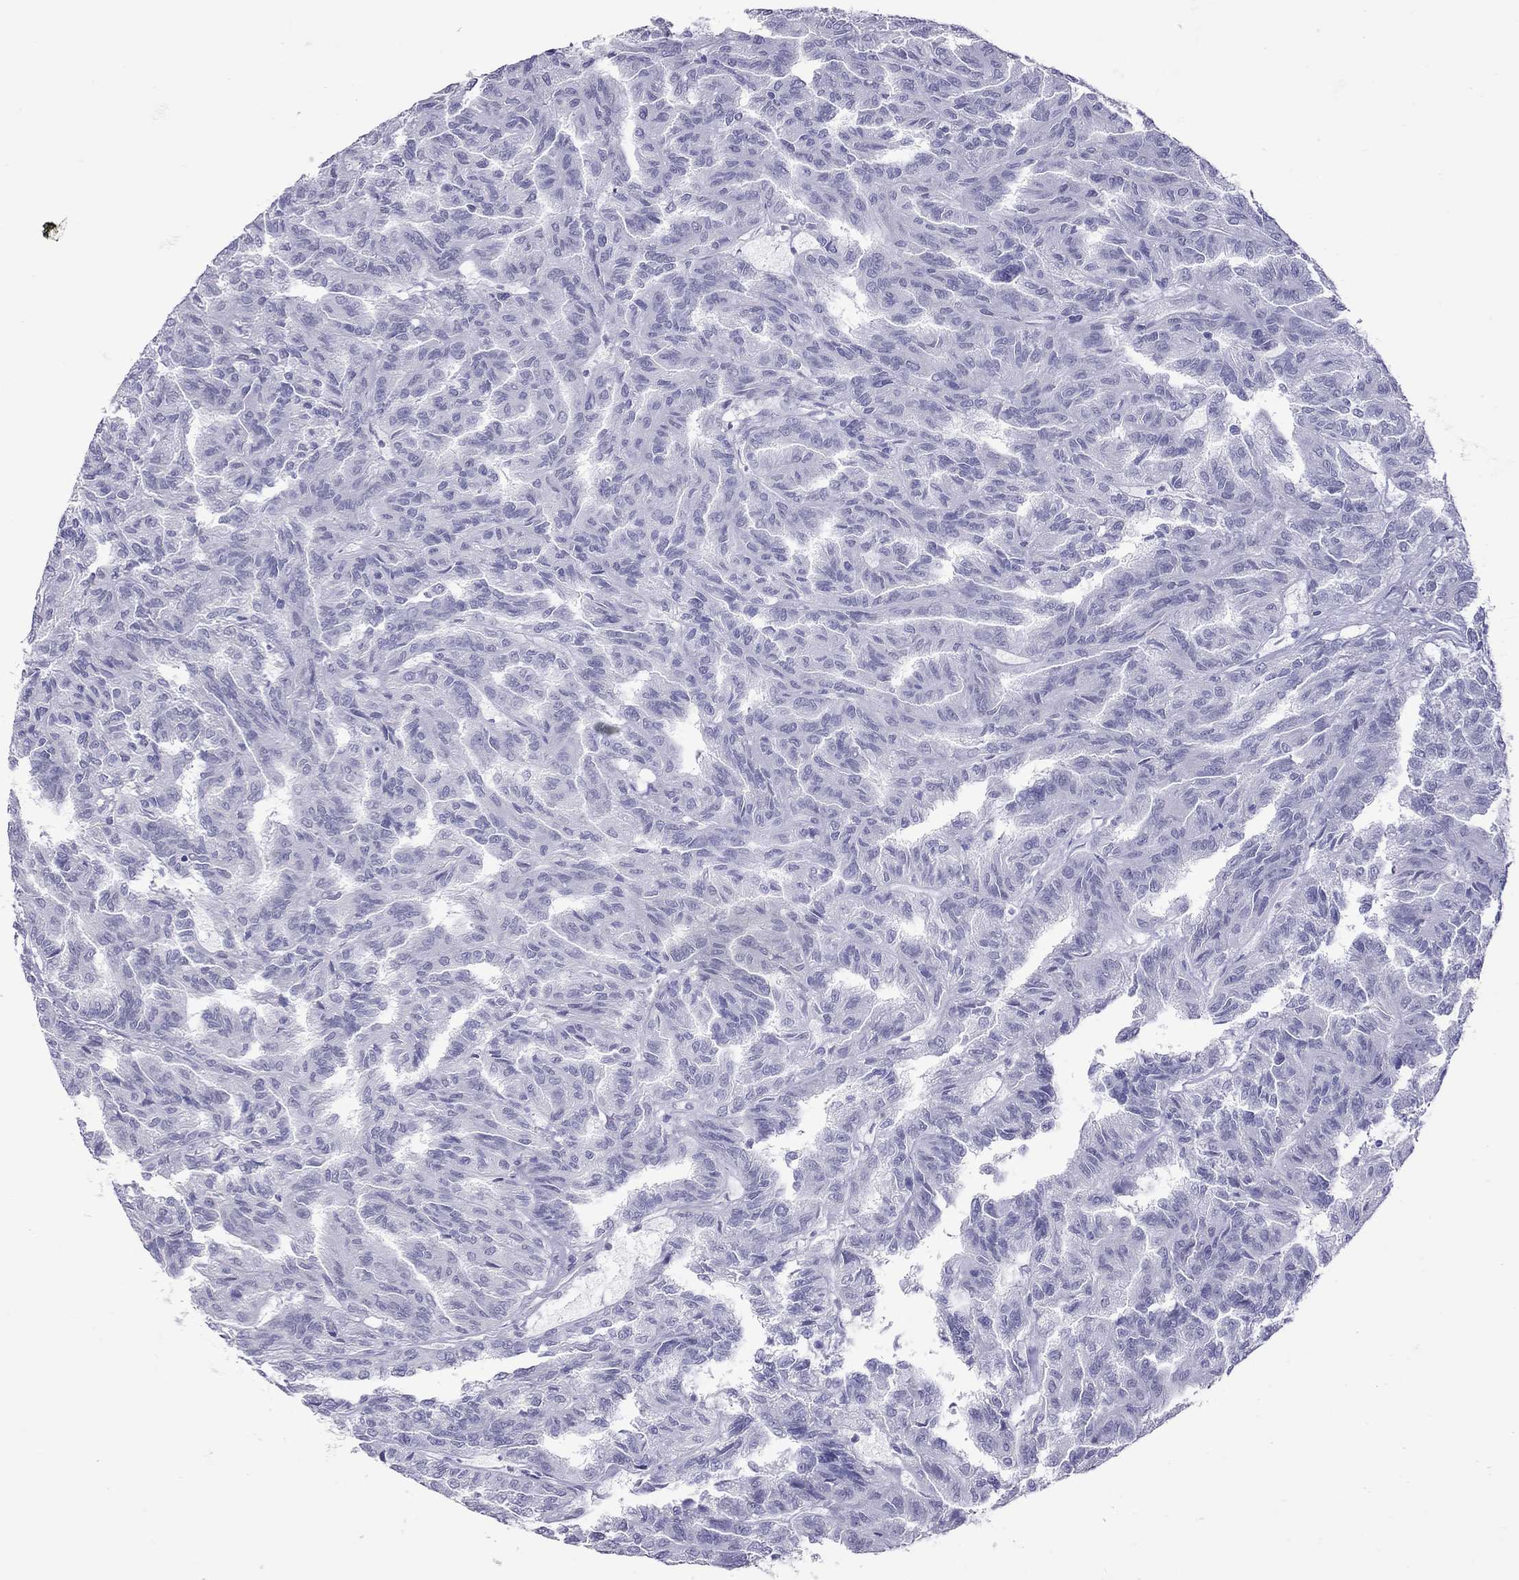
{"staining": {"intensity": "negative", "quantity": "none", "location": "none"}, "tissue": "renal cancer", "cell_type": "Tumor cells", "image_type": "cancer", "snomed": [{"axis": "morphology", "description": "Adenocarcinoma, NOS"}, {"axis": "topography", "description": "Kidney"}], "caption": "A histopathology image of human renal cancer (adenocarcinoma) is negative for staining in tumor cells.", "gene": "CHRNB3", "patient": {"sex": "male", "age": 79}}